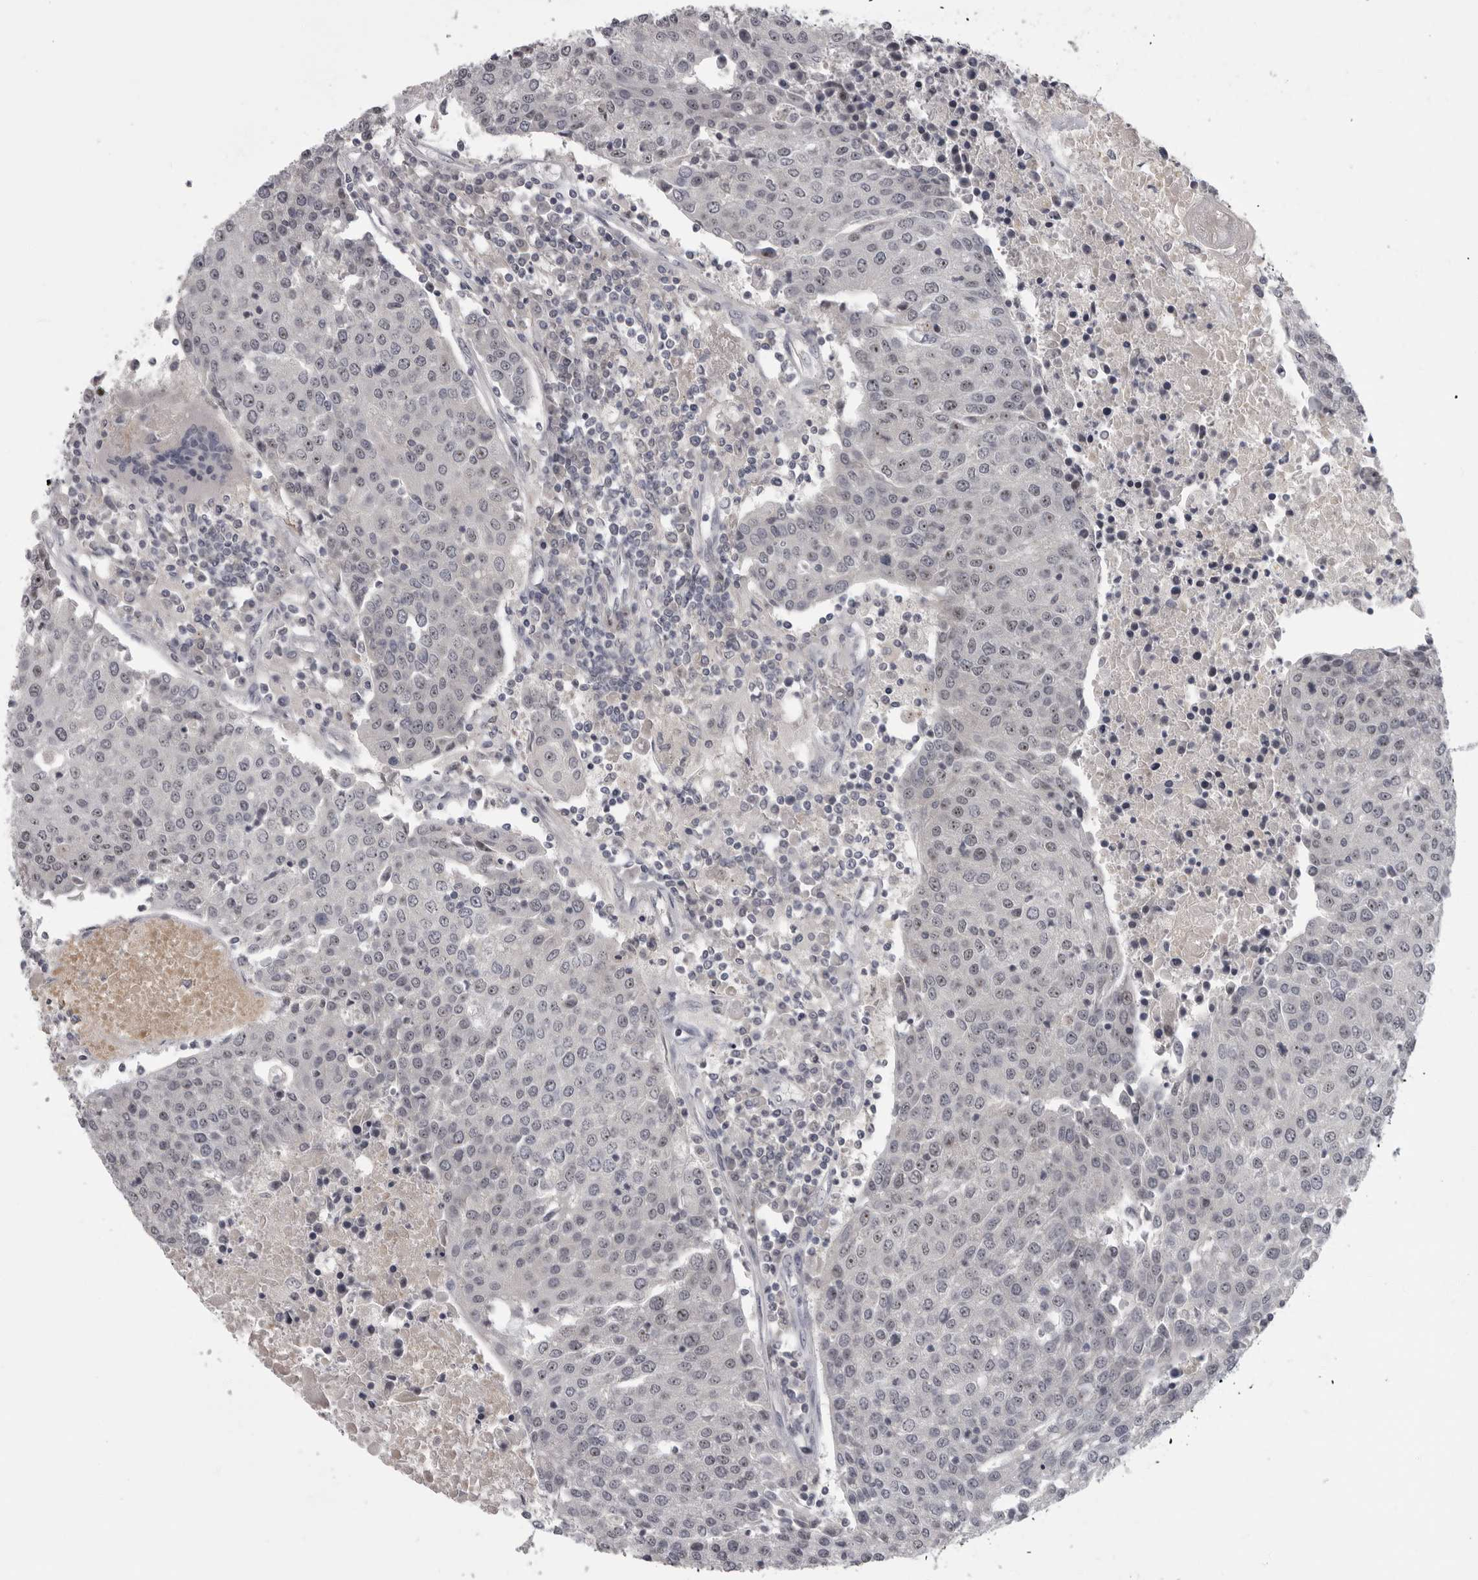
{"staining": {"intensity": "negative", "quantity": "none", "location": "none"}, "tissue": "urothelial cancer", "cell_type": "Tumor cells", "image_type": "cancer", "snomed": [{"axis": "morphology", "description": "Urothelial carcinoma, High grade"}, {"axis": "topography", "description": "Urinary bladder"}], "caption": "Immunohistochemistry (IHC) of human urothelial carcinoma (high-grade) displays no expression in tumor cells.", "gene": "MRTO4", "patient": {"sex": "female", "age": 85}}